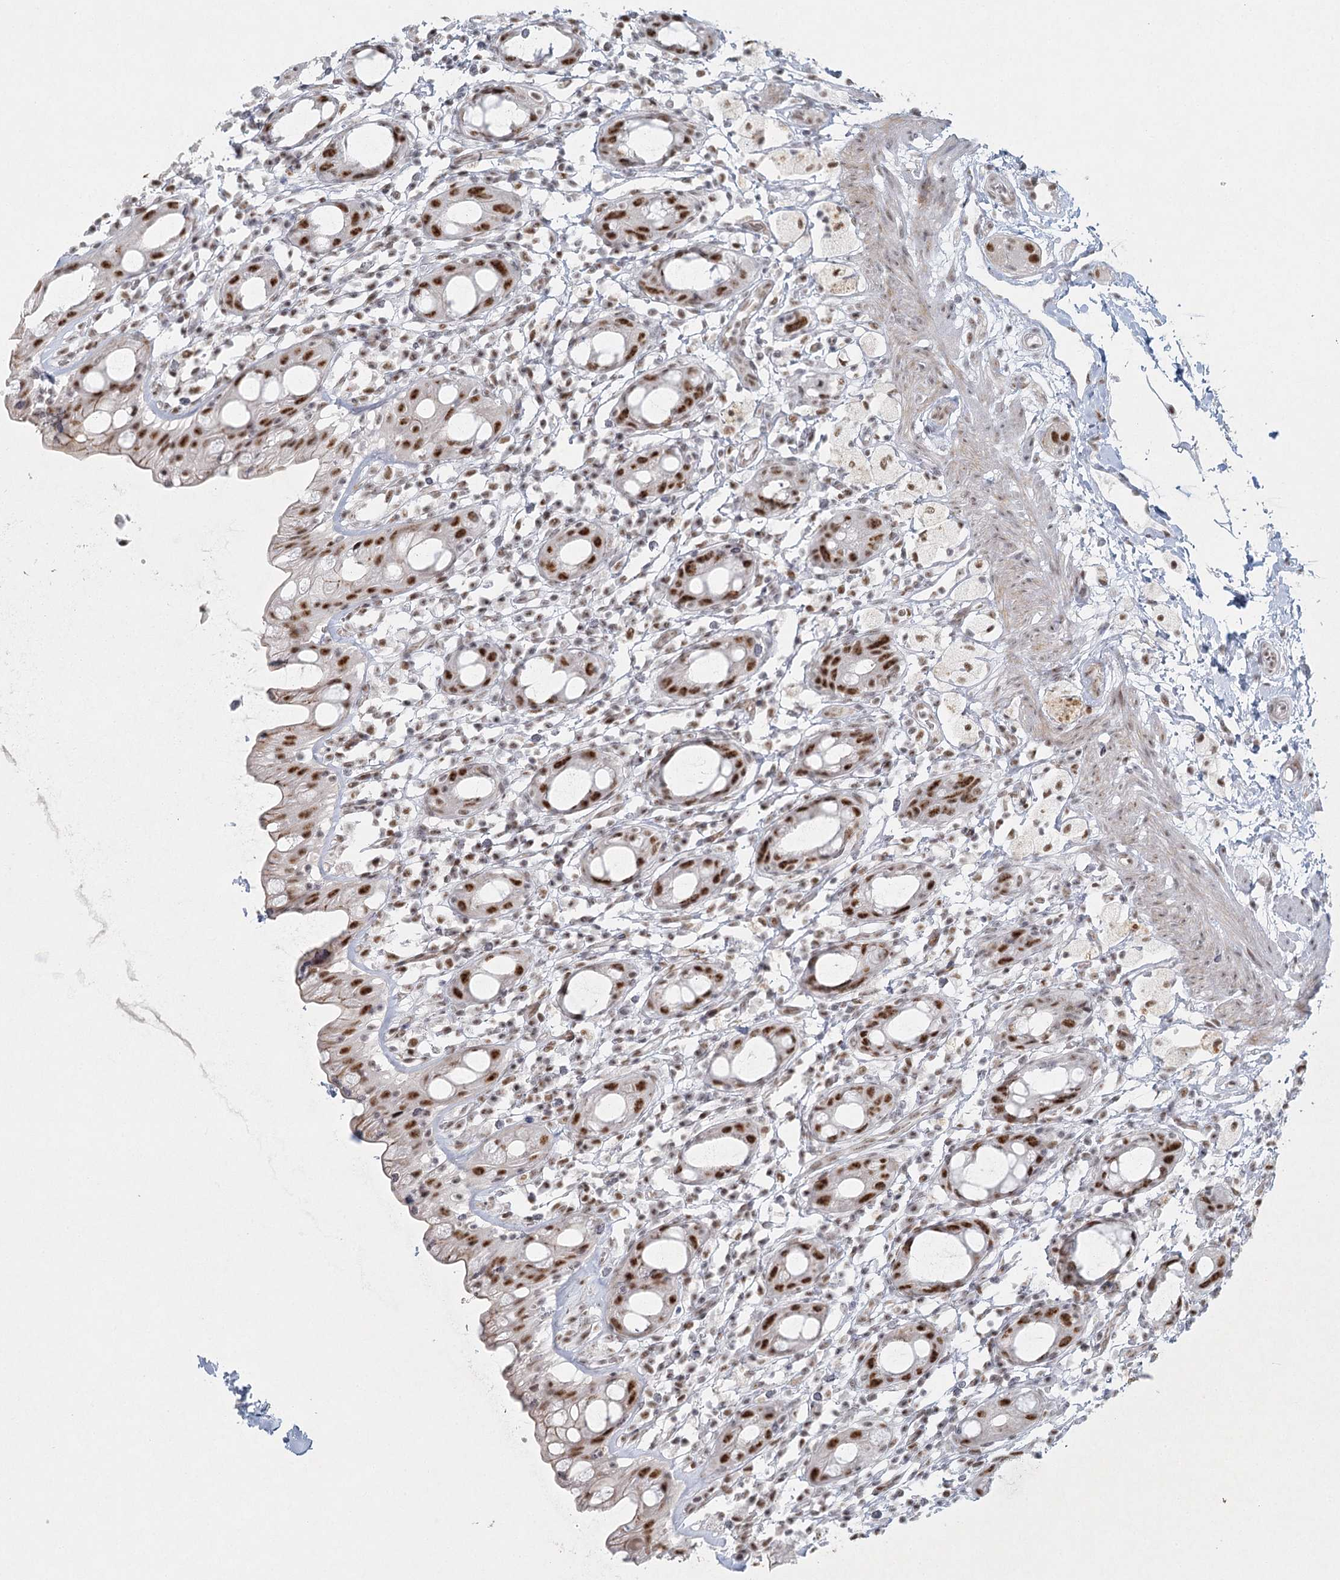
{"staining": {"intensity": "strong", "quantity": ">75%", "location": "nuclear"}, "tissue": "rectum", "cell_type": "Glandular cells", "image_type": "normal", "snomed": [{"axis": "morphology", "description": "Normal tissue, NOS"}, {"axis": "topography", "description": "Rectum"}], "caption": "Rectum stained with DAB (3,3'-diaminobenzidine) IHC demonstrates high levels of strong nuclear positivity in approximately >75% of glandular cells.", "gene": "U2SURP", "patient": {"sex": "male", "age": 44}}